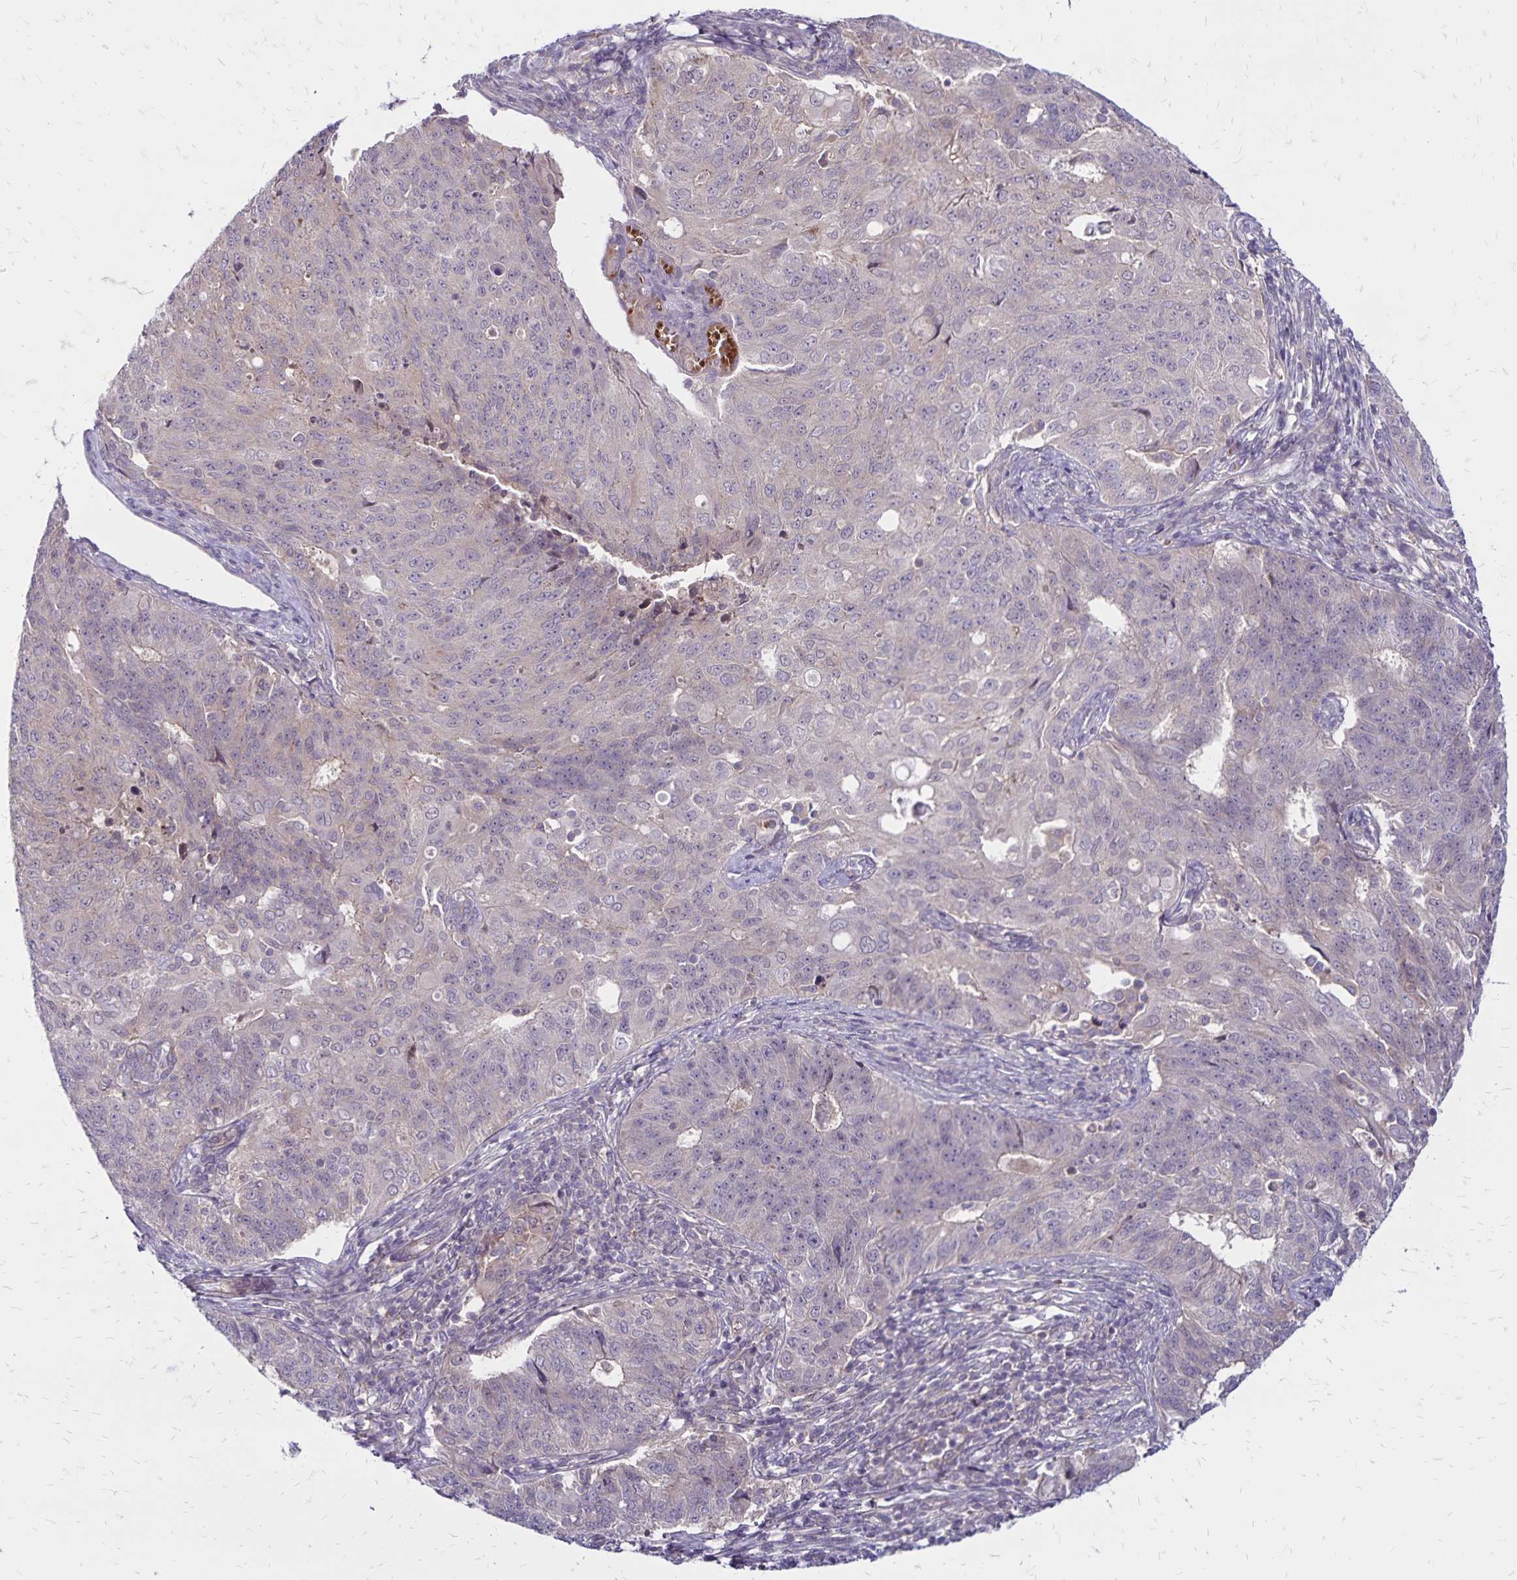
{"staining": {"intensity": "negative", "quantity": "none", "location": "none"}, "tissue": "endometrial cancer", "cell_type": "Tumor cells", "image_type": "cancer", "snomed": [{"axis": "morphology", "description": "Adenocarcinoma, NOS"}, {"axis": "topography", "description": "Endometrium"}], "caption": "An immunohistochemistry (IHC) photomicrograph of adenocarcinoma (endometrial) is shown. There is no staining in tumor cells of adenocarcinoma (endometrial).", "gene": "FSD1", "patient": {"sex": "female", "age": 43}}